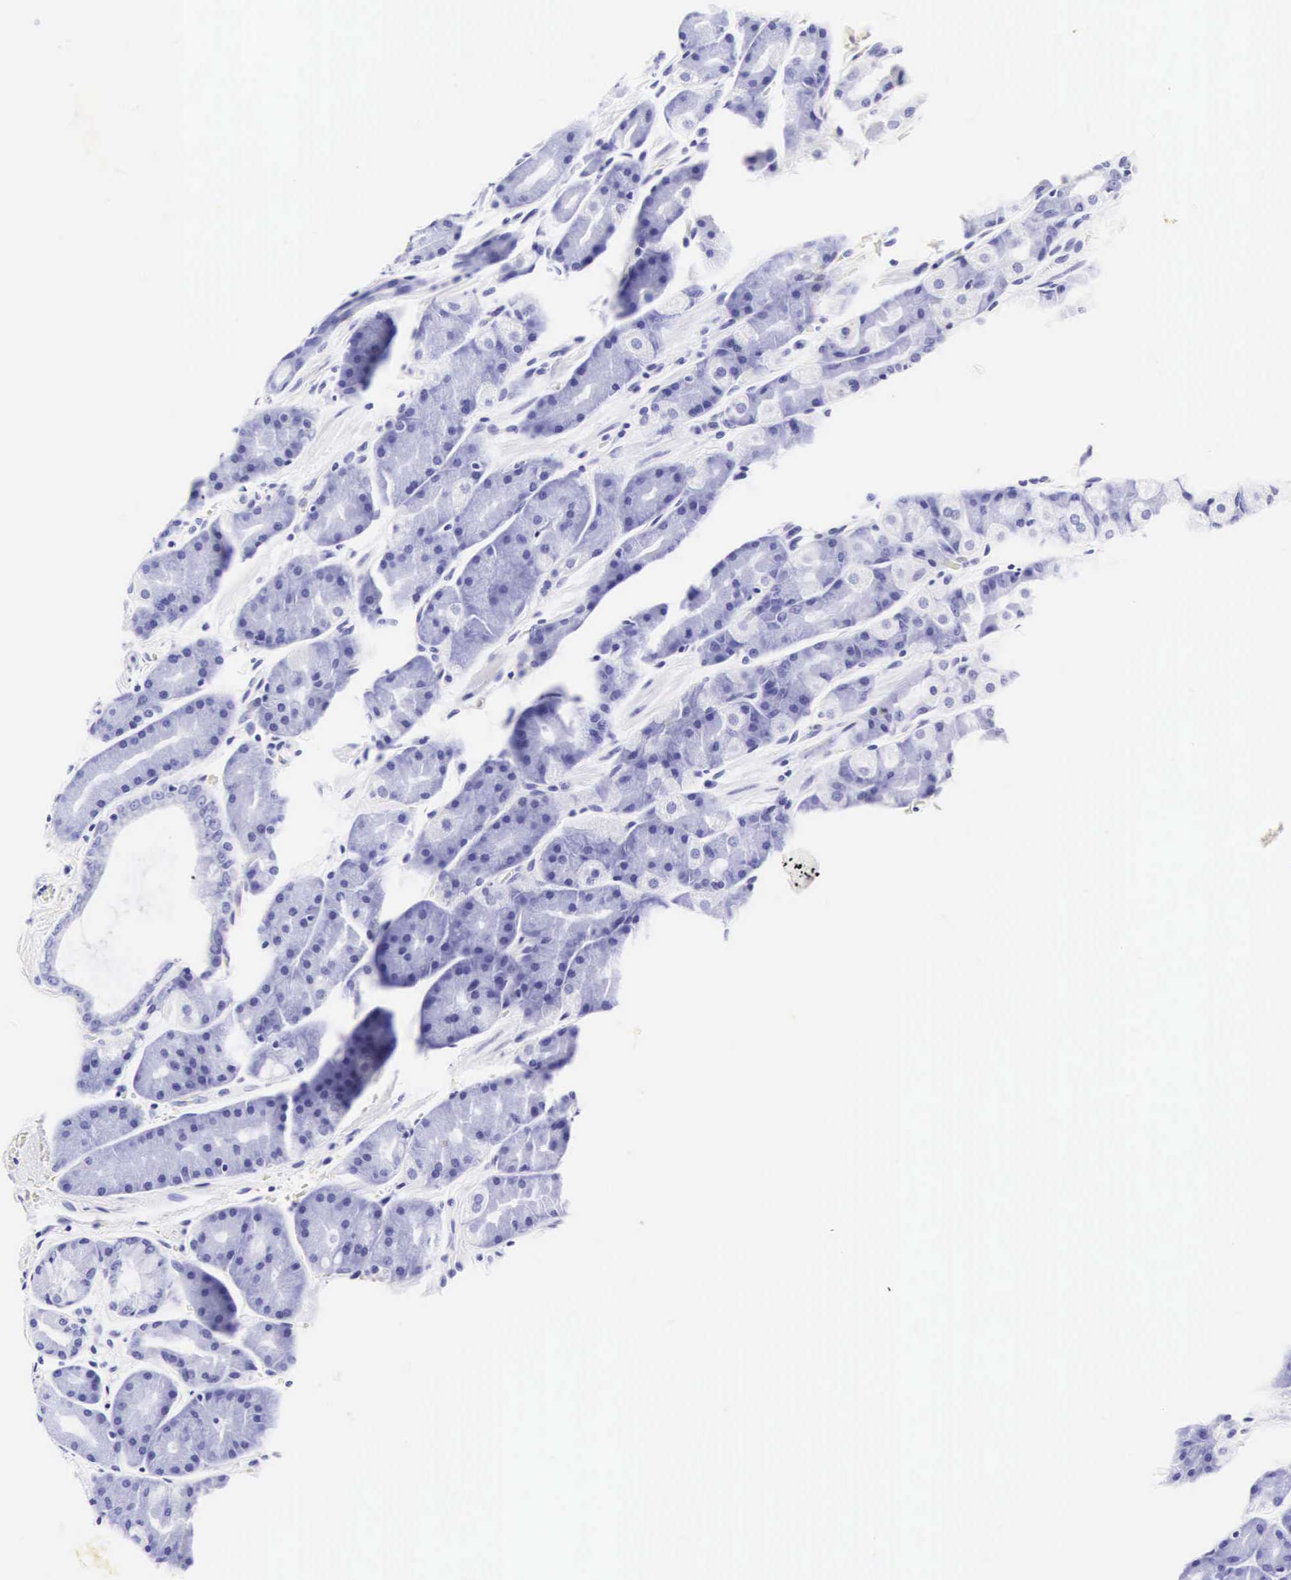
{"staining": {"intensity": "negative", "quantity": "none", "location": "none"}, "tissue": "stomach", "cell_type": "Glandular cells", "image_type": "normal", "snomed": [{"axis": "morphology", "description": "Normal tissue, NOS"}, {"axis": "topography", "description": "Stomach, upper"}], "caption": "This is a histopathology image of immunohistochemistry staining of normal stomach, which shows no staining in glandular cells. Brightfield microscopy of immunohistochemistry stained with DAB (3,3'-diaminobenzidine) (brown) and hematoxylin (blue), captured at high magnification.", "gene": "CD1A", "patient": {"sex": "male", "age": 72}}